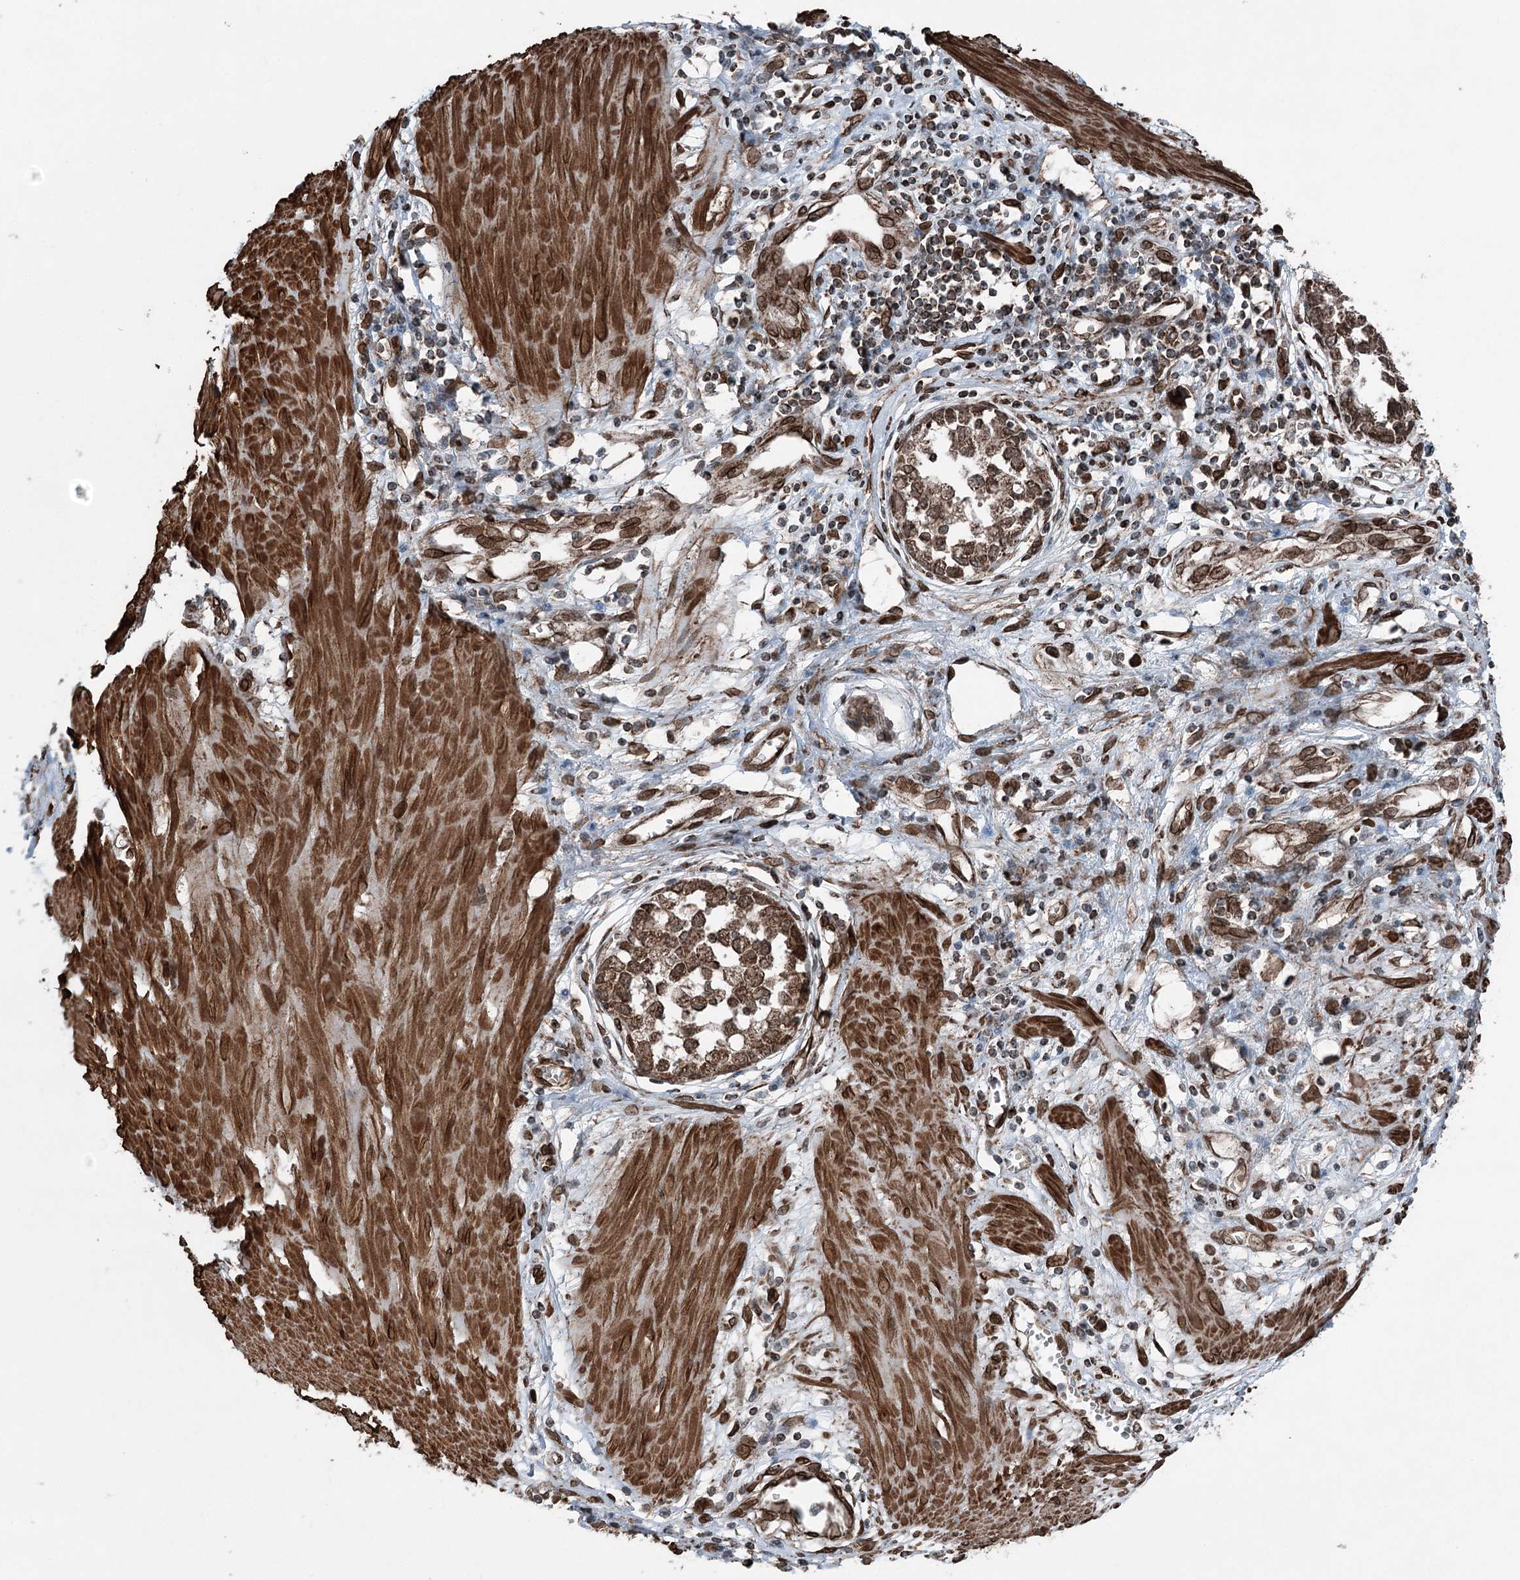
{"staining": {"intensity": "moderate", "quantity": ">75%", "location": "cytoplasmic/membranous"}, "tissue": "stomach cancer", "cell_type": "Tumor cells", "image_type": "cancer", "snomed": [{"axis": "morphology", "description": "Adenocarcinoma, NOS"}, {"axis": "topography", "description": "Stomach"}], "caption": "Moderate cytoplasmic/membranous protein positivity is present in about >75% of tumor cells in adenocarcinoma (stomach).", "gene": "BCKDHA", "patient": {"sex": "female", "age": 76}}